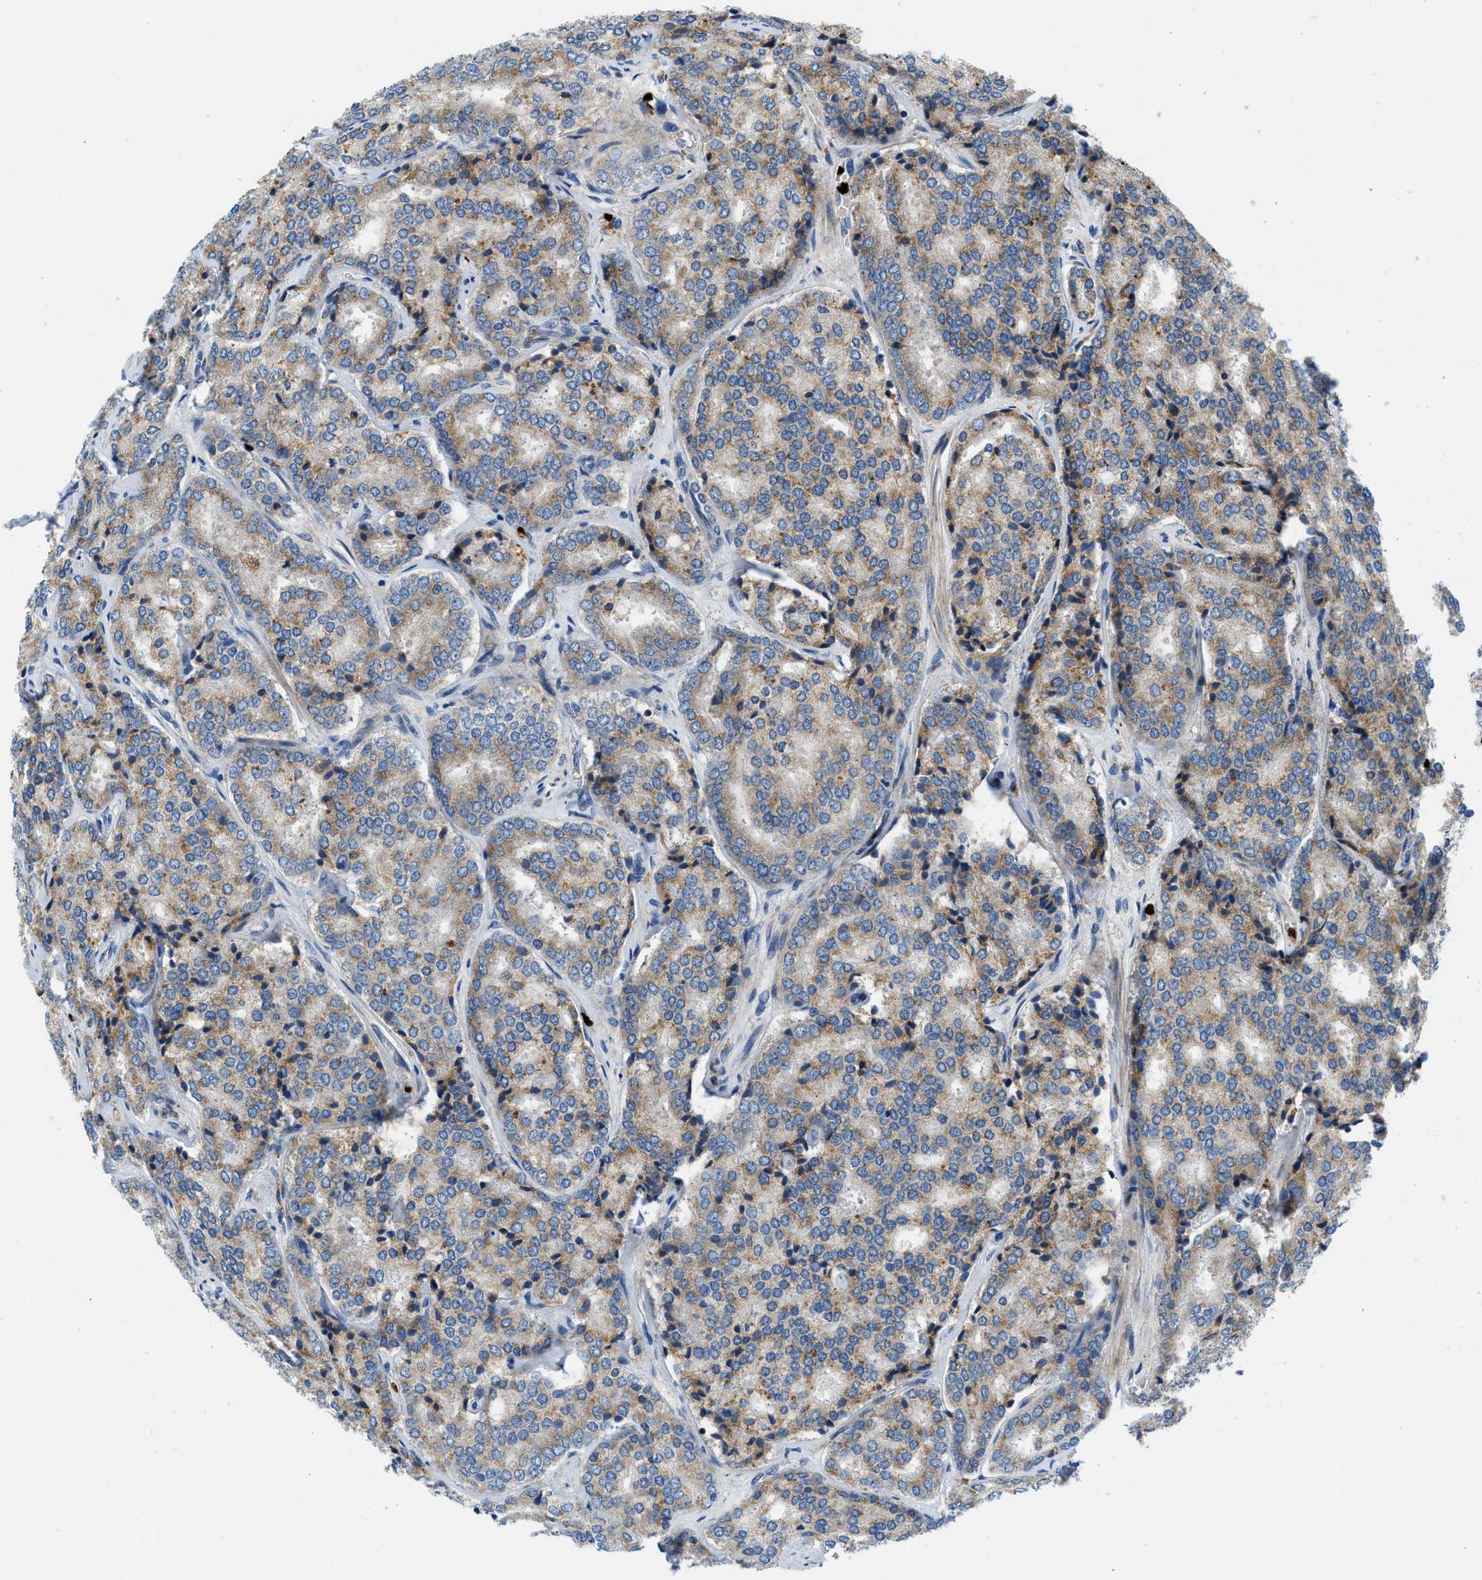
{"staining": {"intensity": "weak", "quantity": ">75%", "location": "cytoplasmic/membranous"}, "tissue": "prostate cancer", "cell_type": "Tumor cells", "image_type": "cancer", "snomed": [{"axis": "morphology", "description": "Adenocarcinoma, High grade"}, {"axis": "topography", "description": "Prostate"}], "caption": "Prostate cancer stained with a protein marker shows weak staining in tumor cells.", "gene": "ZNF831", "patient": {"sex": "male", "age": 65}}